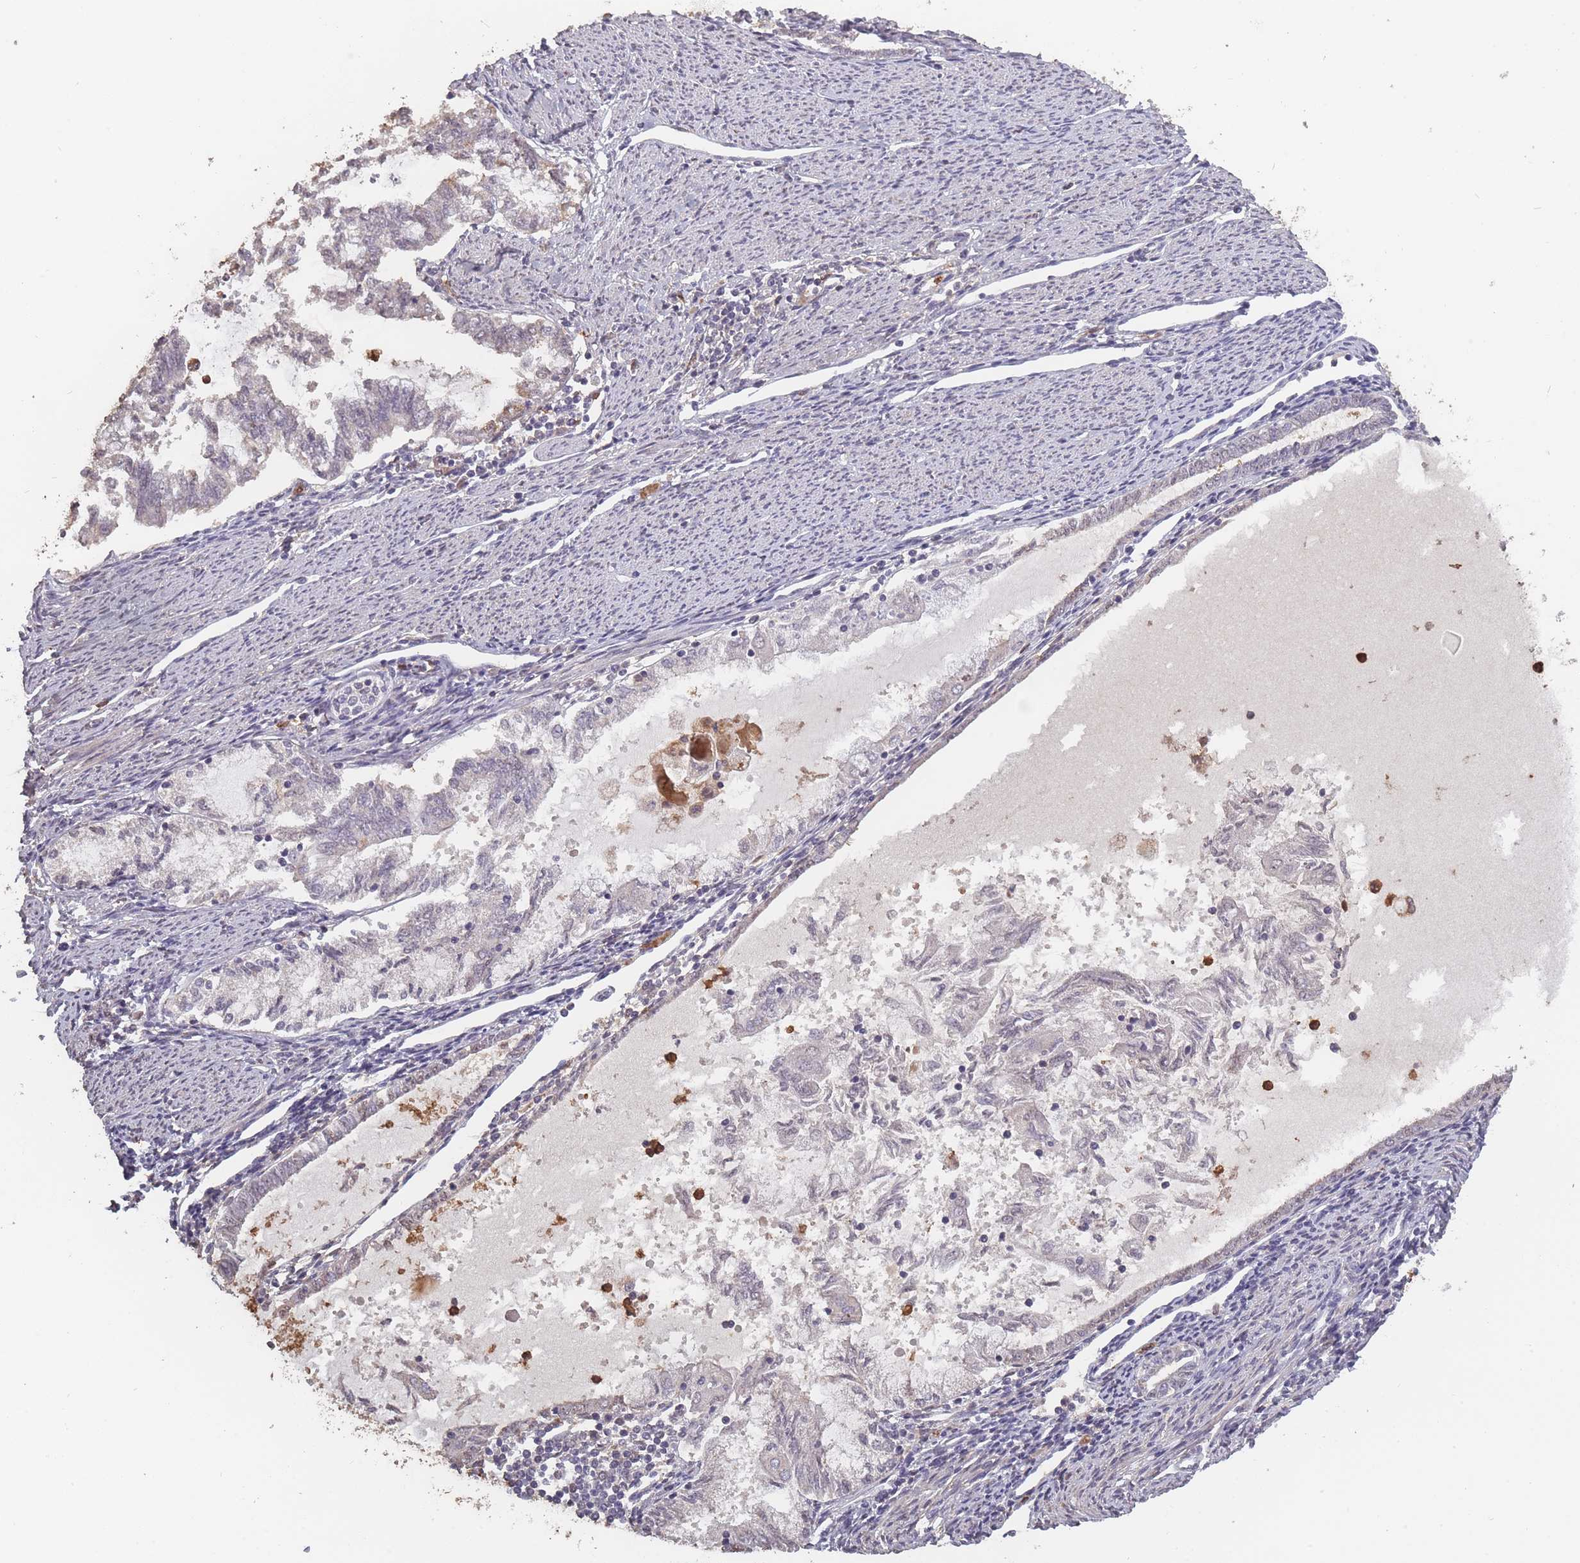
{"staining": {"intensity": "negative", "quantity": "none", "location": "none"}, "tissue": "endometrial cancer", "cell_type": "Tumor cells", "image_type": "cancer", "snomed": [{"axis": "morphology", "description": "Adenocarcinoma, NOS"}, {"axis": "topography", "description": "Endometrium"}], "caption": "Endometrial cancer was stained to show a protein in brown. There is no significant staining in tumor cells.", "gene": "BST1", "patient": {"sex": "female", "age": 79}}